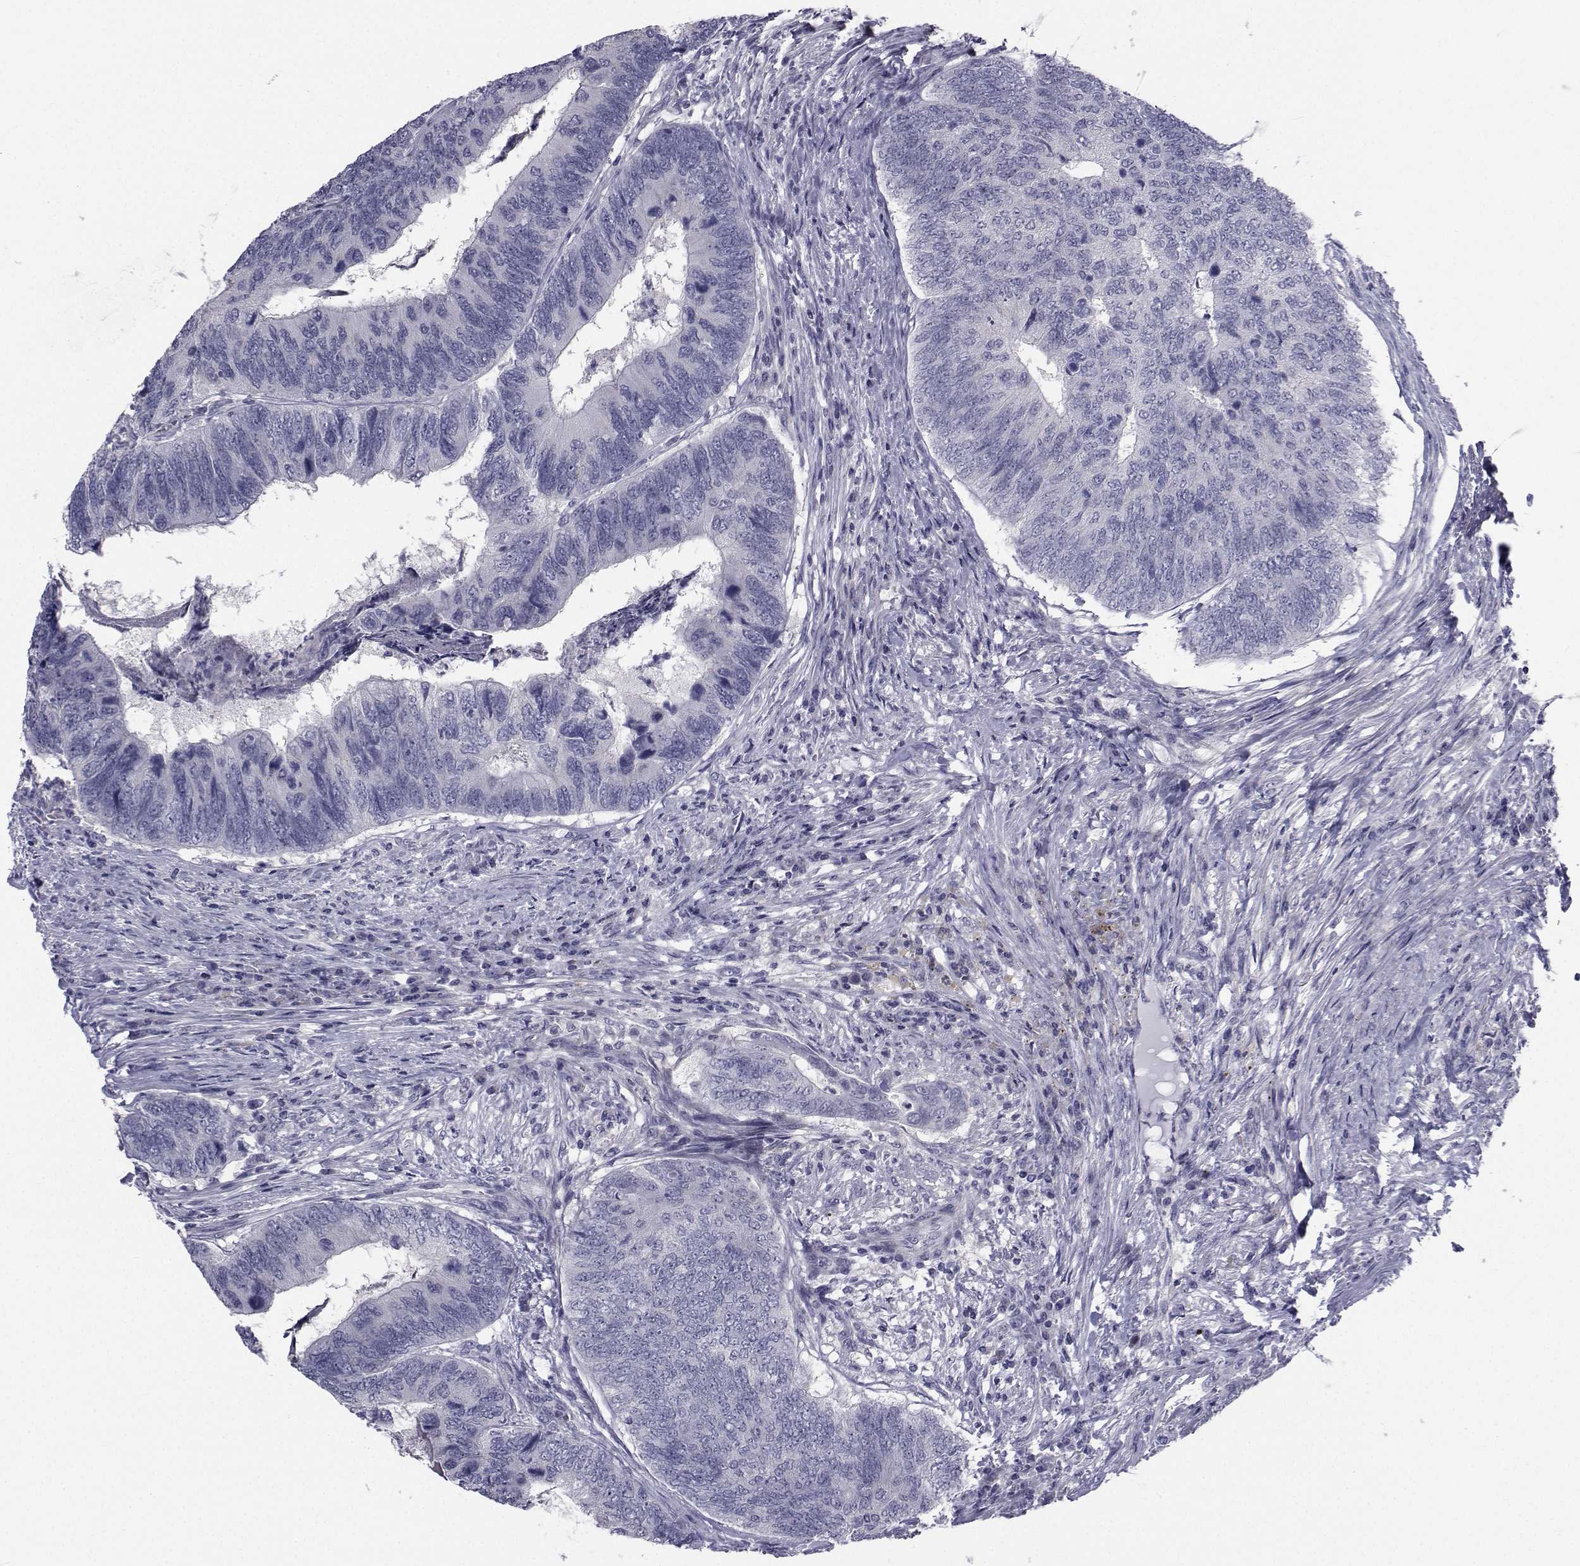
{"staining": {"intensity": "negative", "quantity": "none", "location": "none"}, "tissue": "colorectal cancer", "cell_type": "Tumor cells", "image_type": "cancer", "snomed": [{"axis": "morphology", "description": "Adenocarcinoma, NOS"}, {"axis": "topography", "description": "Colon"}], "caption": "Human colorectal cancer (adenocarcinoma) stained for a protein using immunohistochemistry (IHC) exhibits no positivity in tumor cells.", "gene": "CHRNA1", "patient": {"sex": "female", "age": 67}}